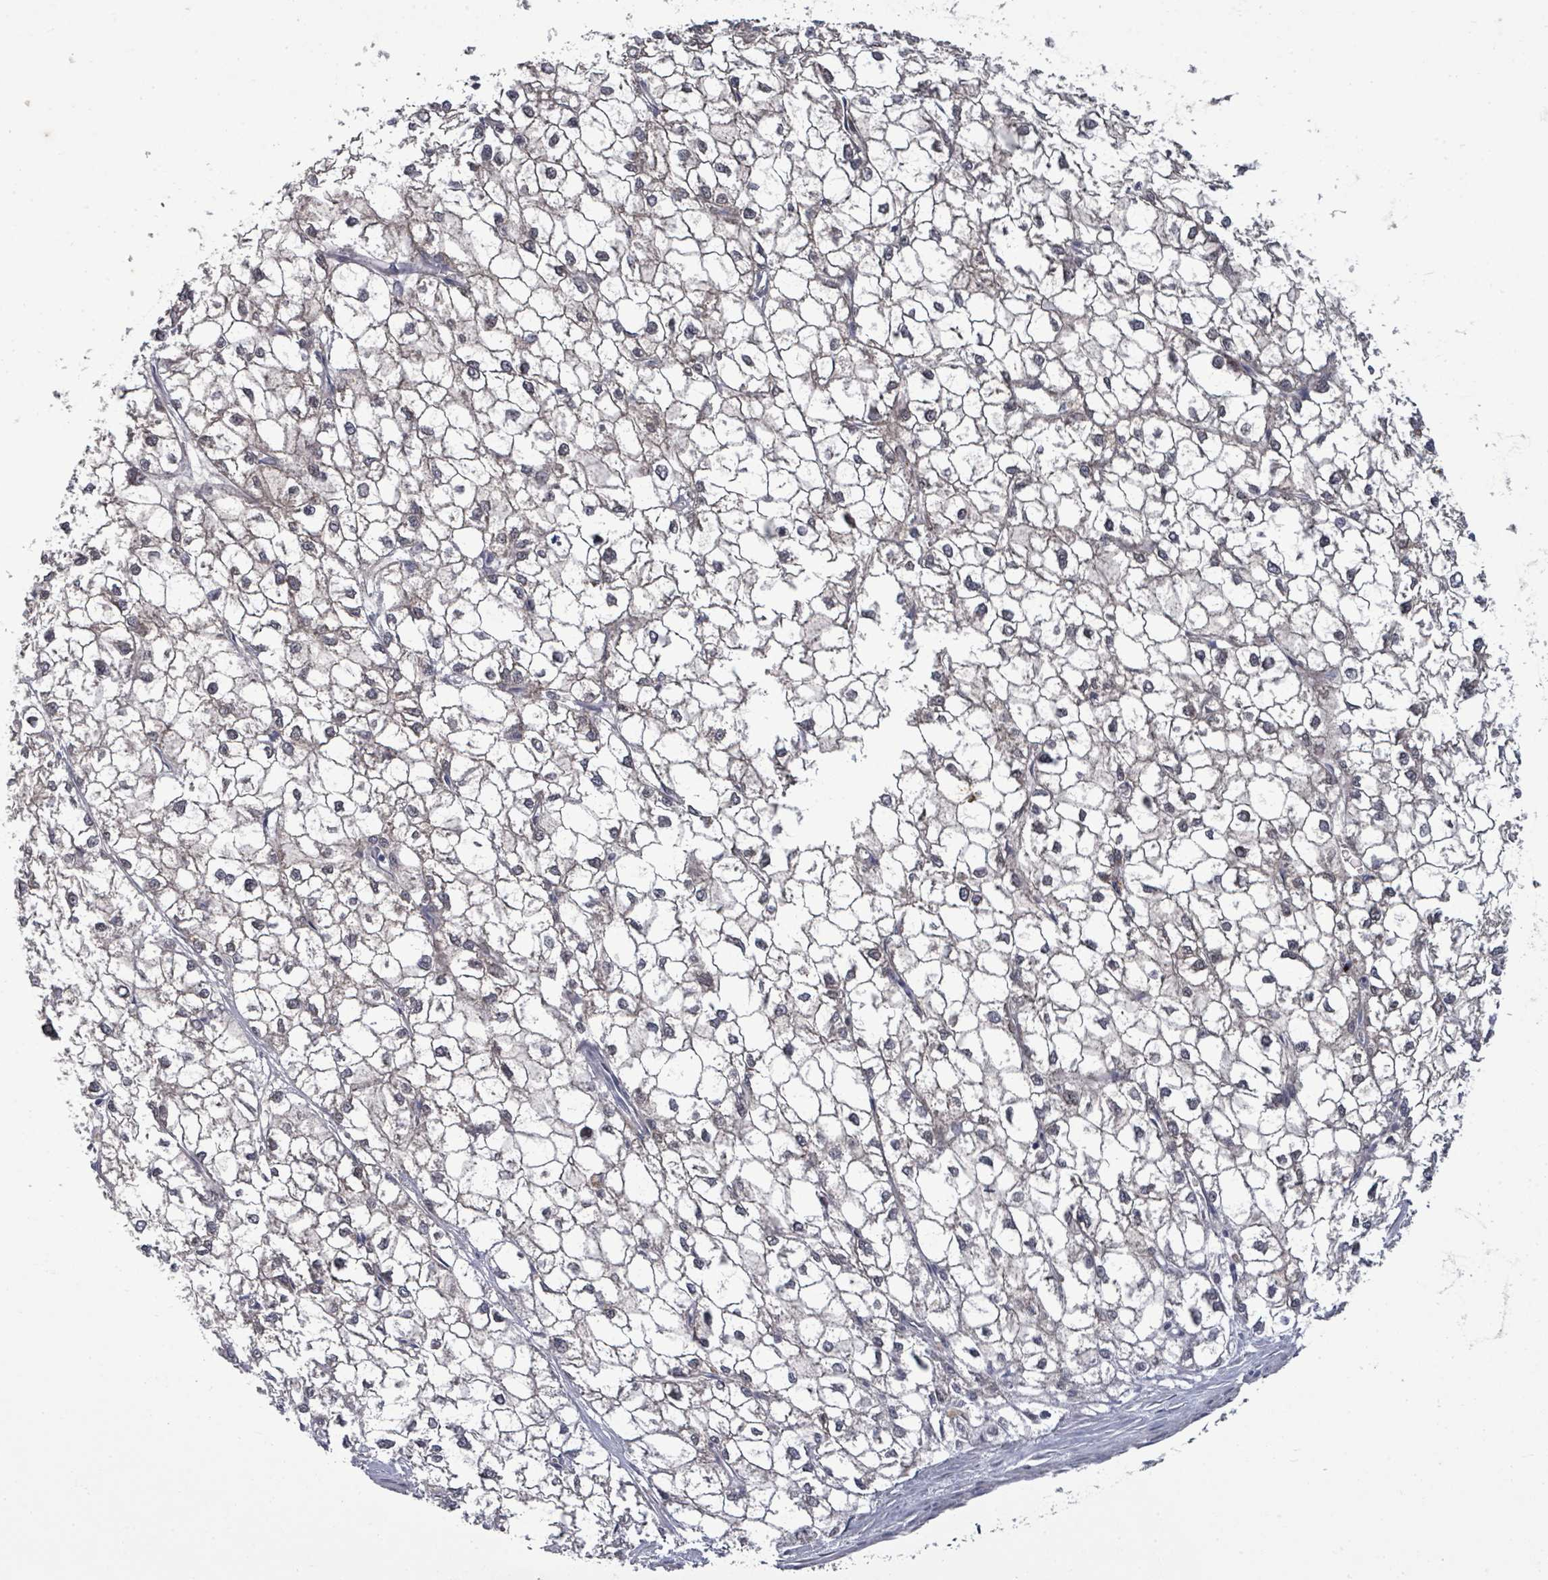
{"staining": {"intensity": "weak", "quantity": ">75%", "location": "cytoplasmic/membranous"}, "tissue": "liver cancer", "cell_type": "Tumor cells", "image_type": "cancer", "snomed": [{"axis": "morphology", "description": "Carcinoma, Hepatocellular, NOS"}, {"axis": "topography", "description": "Liver"}], "caption": "Immunohistochemistry staining of liver cancer, which reveals low levels of weak cytoplasmic/membranous positivity in approximately >75% of tumor cells indicating weak cytoplasmic/membranous protein expression. The staining was performed using DAB (3,3'-diaminobenzidine) (brown) for protein detection and nuclei were counterstained in hematoxylin (blue).", "gene": "ASB12", "patient": {"sex": "female", "age": 43}}